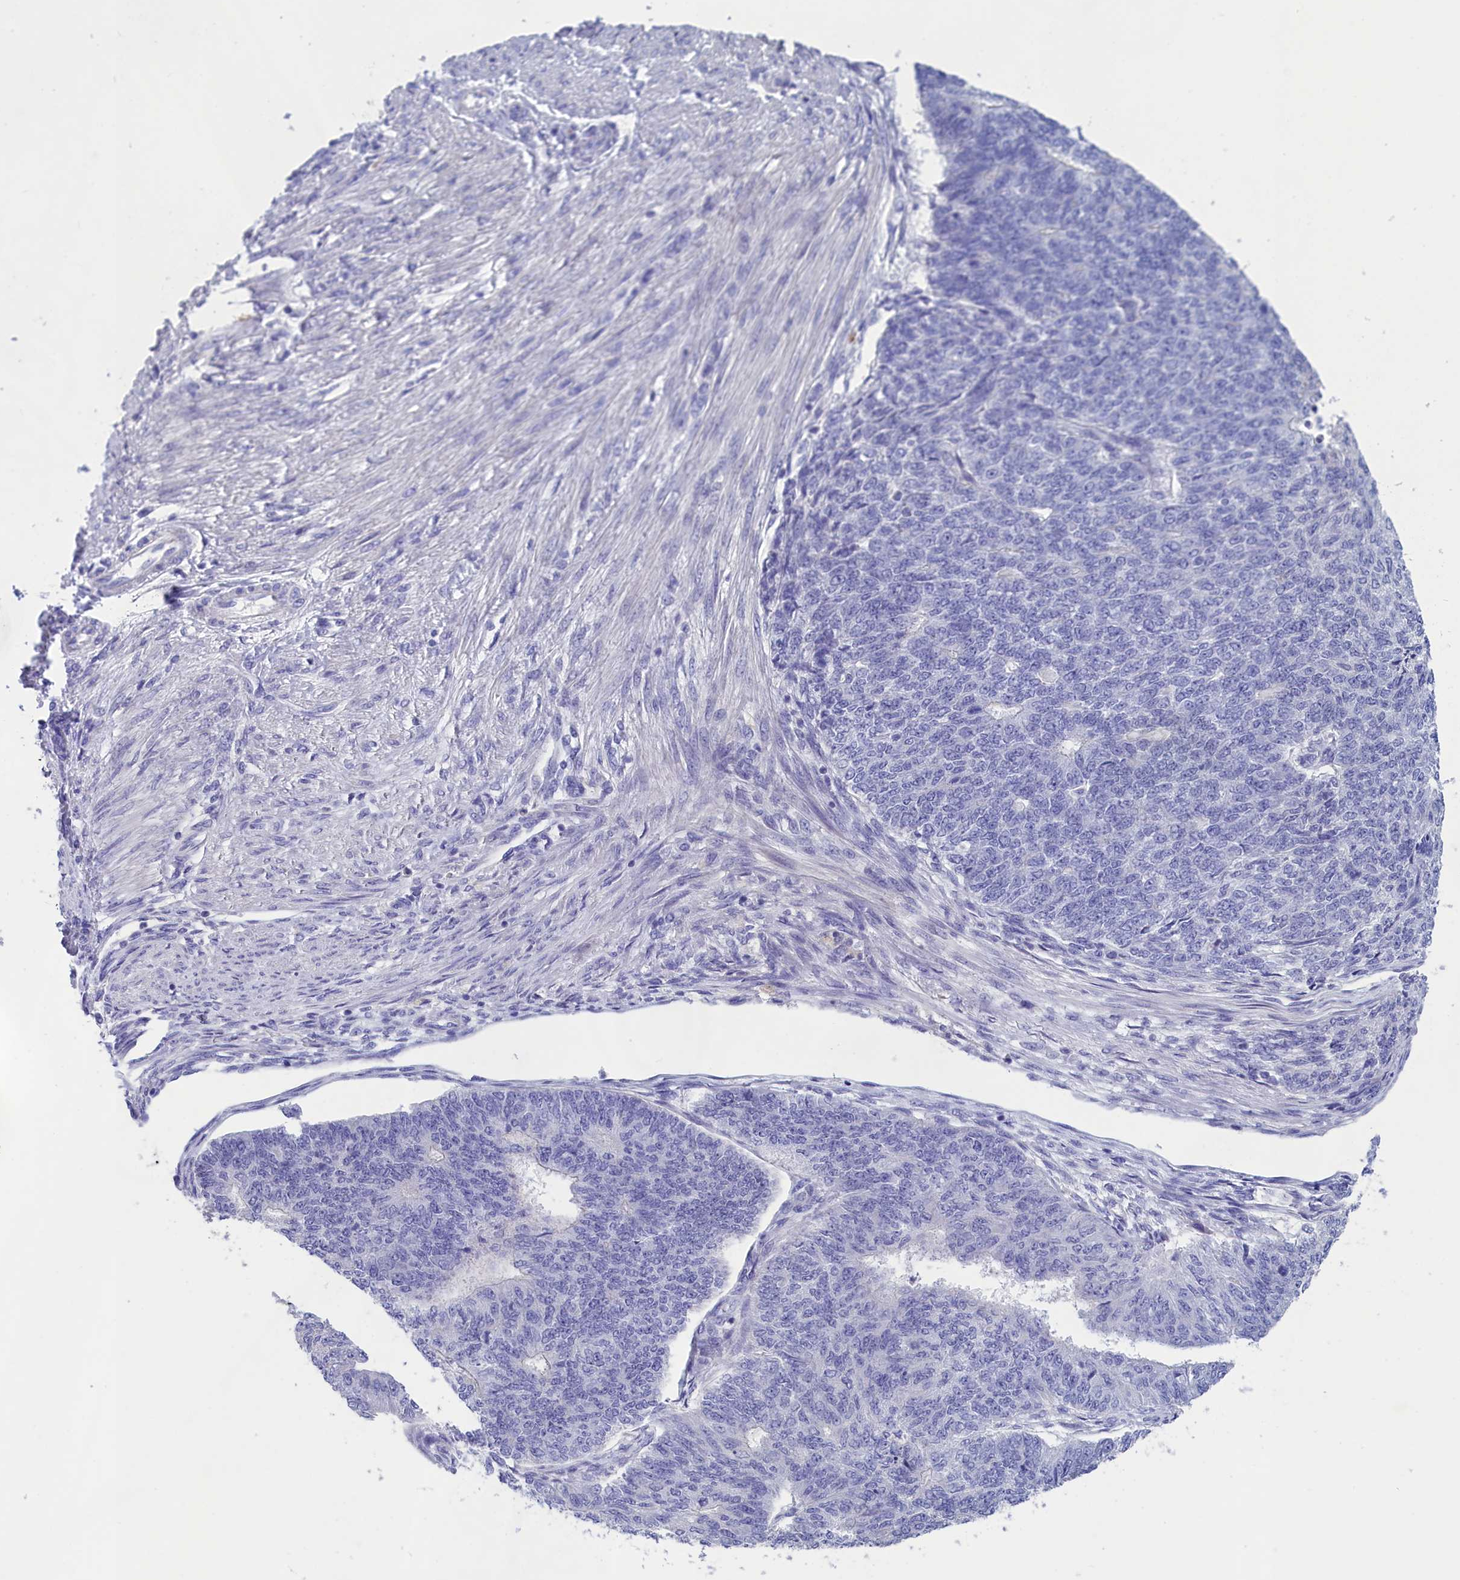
{"staining": {"intensity": "negative", "quantity": "none", "location": "none"}, "tissue": "endometrial cancer", "cell_type": "Tumor cells", "image_type": "cancer", "snomed": [{"axis": "morphology", "description": "Adenocarcinoma, NOS"}, {"axis": "topography", "description": "Endometrium"}], "caption": "The immunohistochemistry (IHC) histopathology image has no significant positivity in tumor cells of adenocarcinoma (endometrial) tissue.", "gene": "PRDM12", "patient": {"sex": "female", "age": 32}}